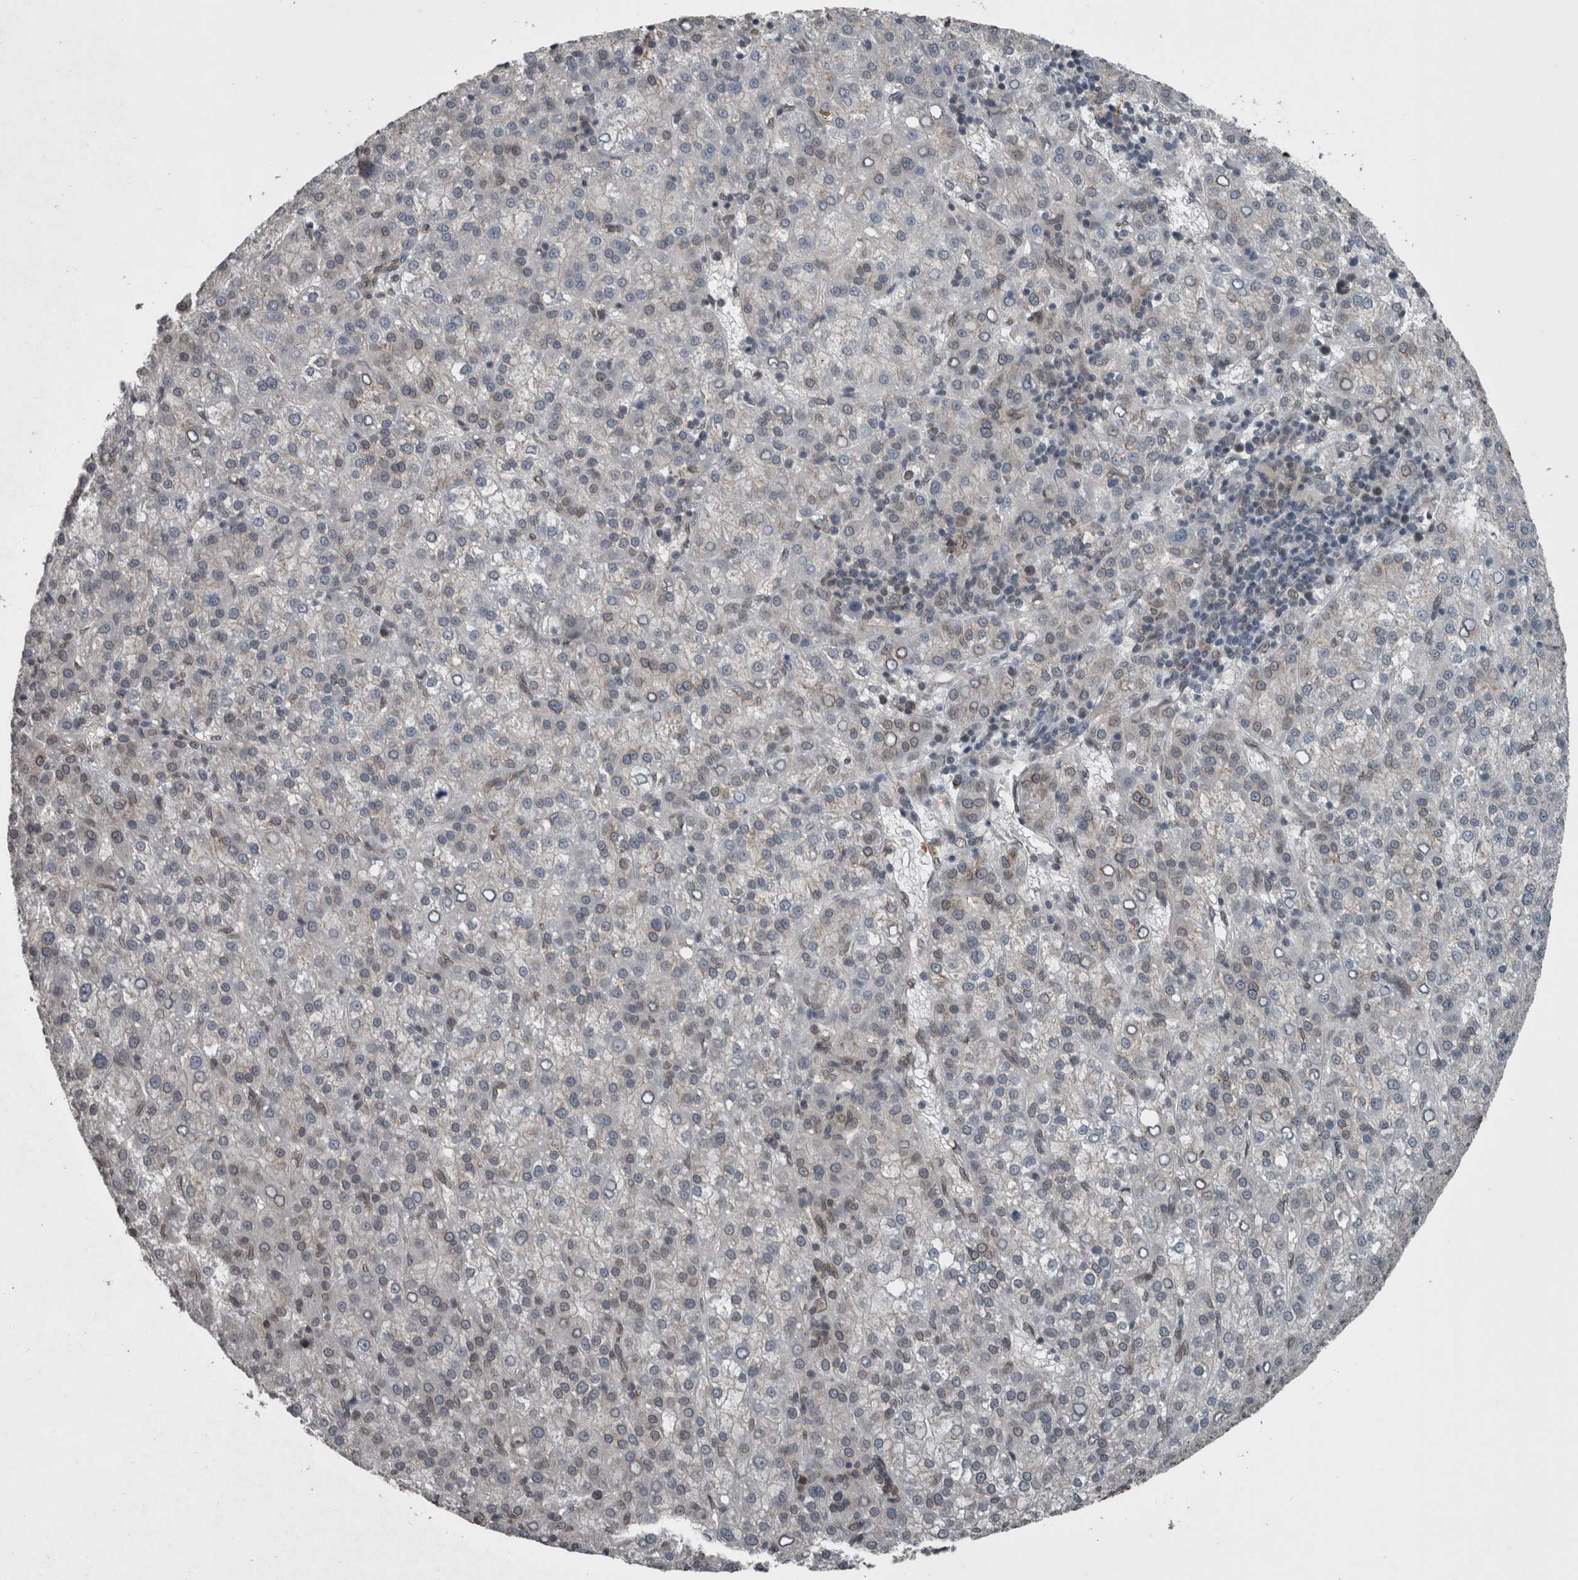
{"staining": {"intensity": "weak", "quantity": "25%-75%", "location": "cytoplasmic/membranous,nuclear"}, "tissue": "liver cancer", "cell_type": "Tumor cells", "image_type": "cancer", "snomed": [{"axis": "morphology", "description": "Carcinoma, Hepatocellular, NOS"}, {"axis": "topography", "description": "Liver"}], "caption": "Protein staining of liver cancer tissue exhibits weak cytoplasmic/membranous and nuclear positivity in approximately 25%-75% of tumor cells. The staining was performed using DAB (3,3'-diaminobenzidine) to visualize the protein expression in brown, while the nuclei were stained in blue with hematoxylin (Magnification: 20x).", "gene": "RANBP2", "patient": {"sex": "female", "age": 58}}